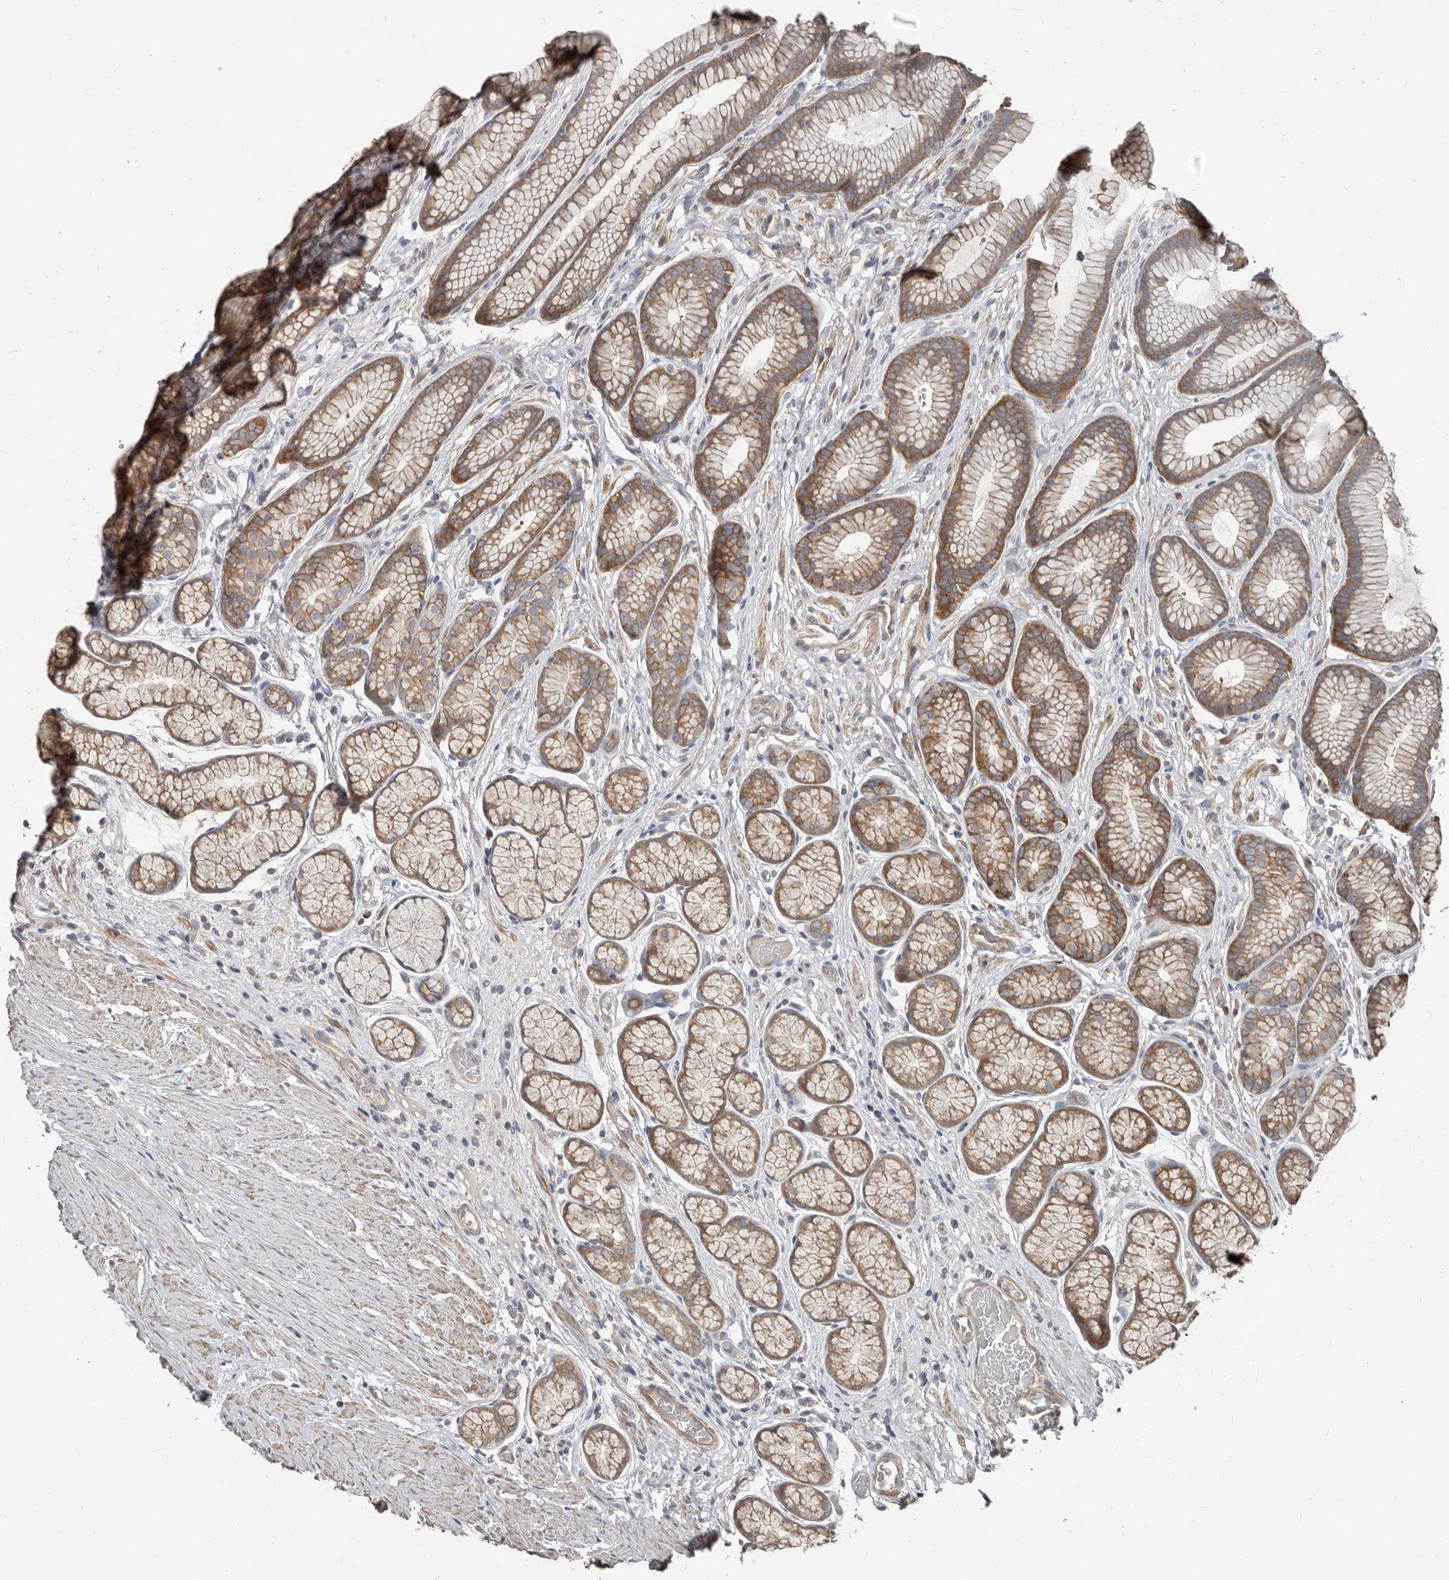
{"staining": {"intensity": "moderate", "quantity": ">75%", "location": "cytoplasmic/membranous"}, "tissue": "stomach", "cell_type": "Glandular cells", "image_type": "normal", "snomed": [{"axis": "morphology", "description": "Normal tissue, NOS"}, {"axis": "topography", "description": "Stomach"}], "caption": "About >75% of glandular cells in unremarkable stomach demonstrate moderate cytoplasmic/membranous protein positivity as visualized by brown immunohistochemical staining.", "gene": "AKNAD1", "patient": {"sex": "male", "age": 42}}